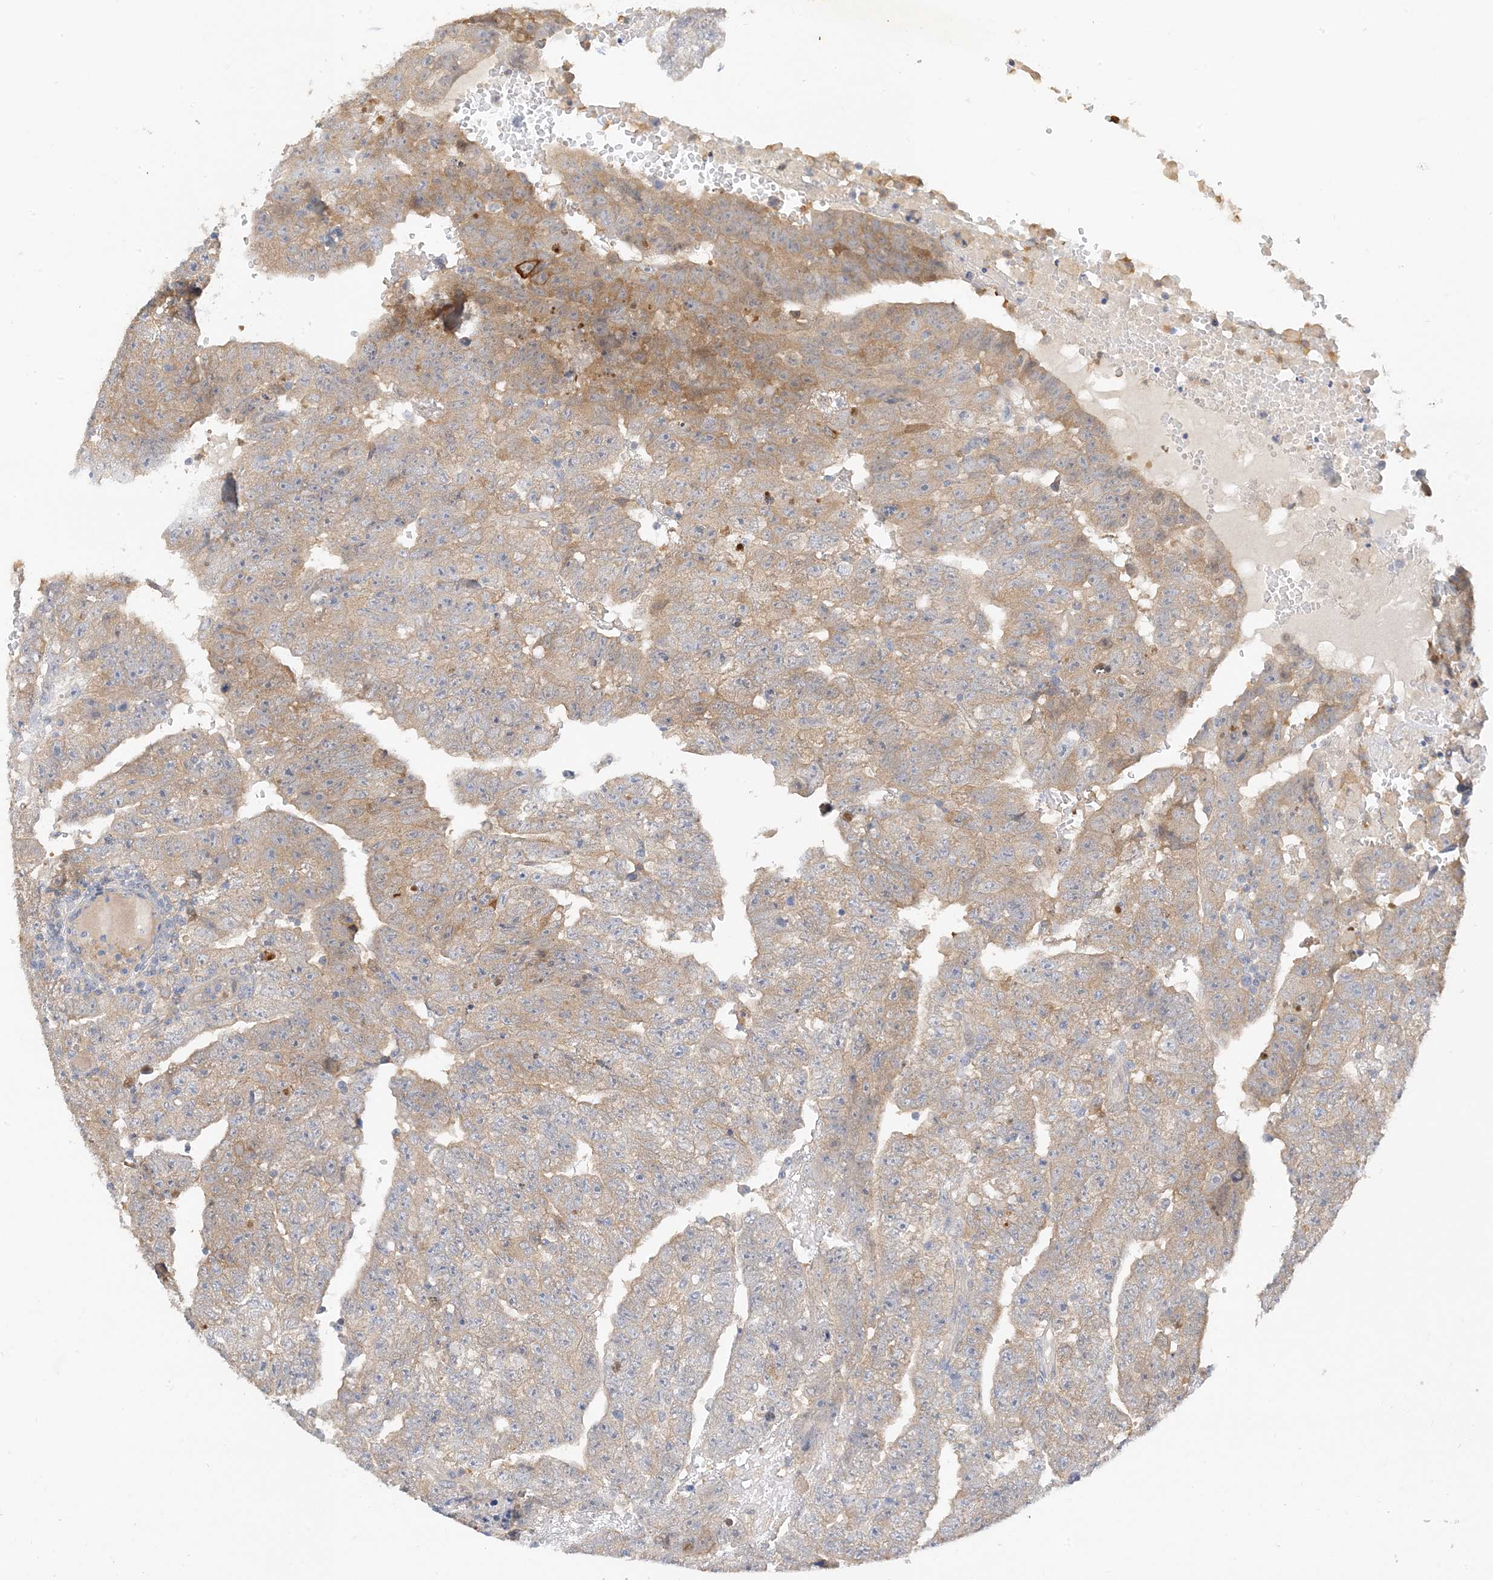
{"staining": {"intensity": "weak", "quantity": ">75%", "location": "cytoplasmic/membranous"}, "tissue": "testis cancer", "cell_type": "Tumor cells", "image_type": "cancer", "snomed": [{"axis": "morphology", "description": "Carcinoma, Embryonal, NOS"}, {"axis": "topography", "description": "Testis"}], "caption": "Immunohistochemistry image of human testis cancer stained for a protein (brown), which reveals low levels of weak cytoplasmic/membranous positivity in approximately >75% of tumor cells.", "gene": "KIFBP", "patient": {"sex": "male", "age": 25}}